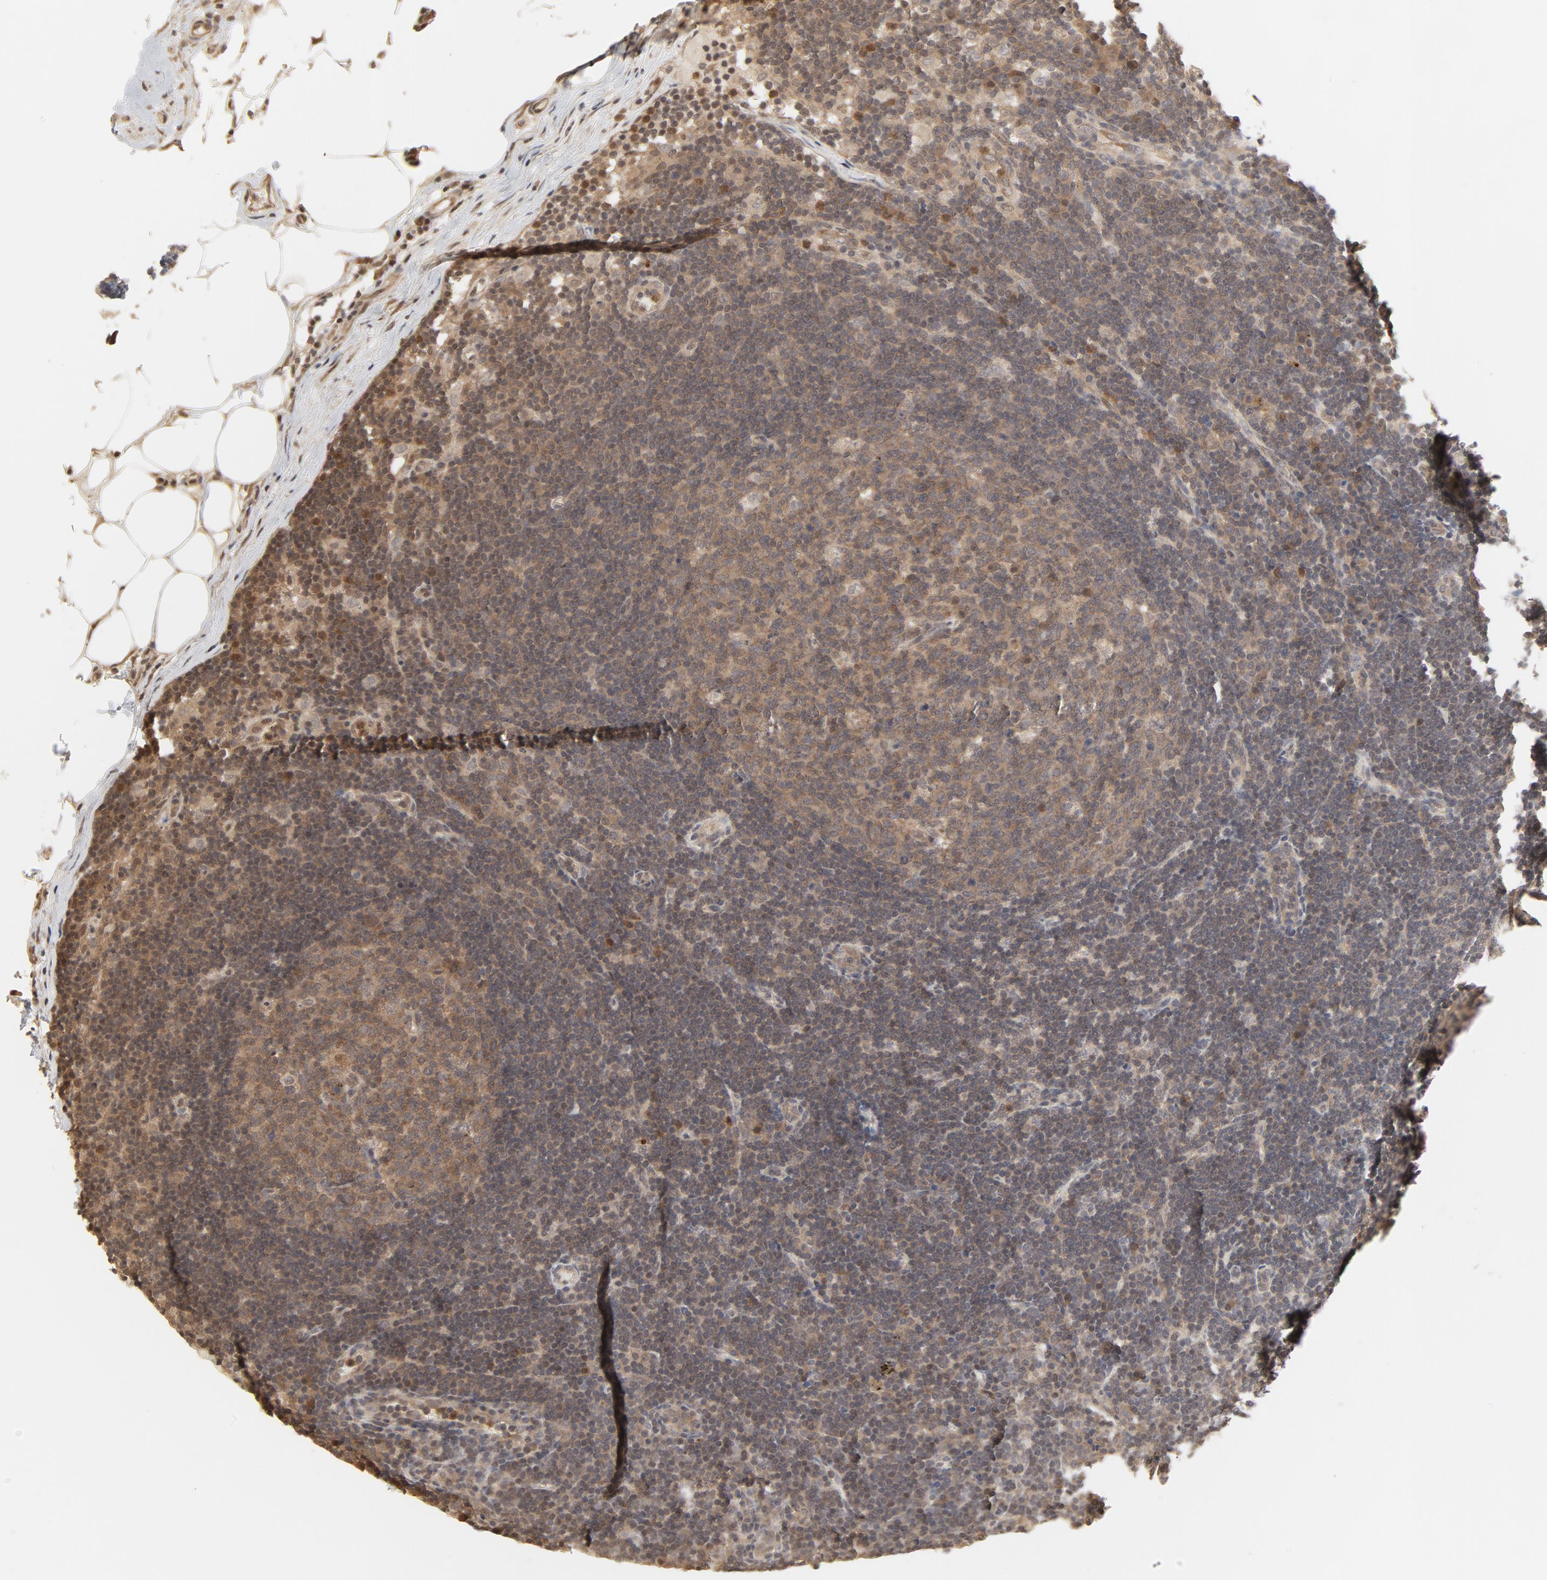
{"staining": {"intensity": "moderate", "quantity": ">75%", "location": "cytoplasmic/membranous,nuclear"}, "tissue": "lymph node", "cell_type": "Germinal center cells", "image_type": "normal", "snomed": [{"axis": "morphology", "description": "Normal tissue, NOS"}, {"axis": "morphology", "description": "Squamous cell carcinoma, metastatic, NOS"}, {"axis": "topography", "description": "Lymph node"}], "caption": "This is a photomicrograph of immunohistochemistry (IHC) staining of unremarkable lymph node, which shows moderate positivity in the cytoplasmic/membranous,nuclear of germinal center cells.", "gene": "NEDD8", "patient": {"sex": "female", "age": 53}}